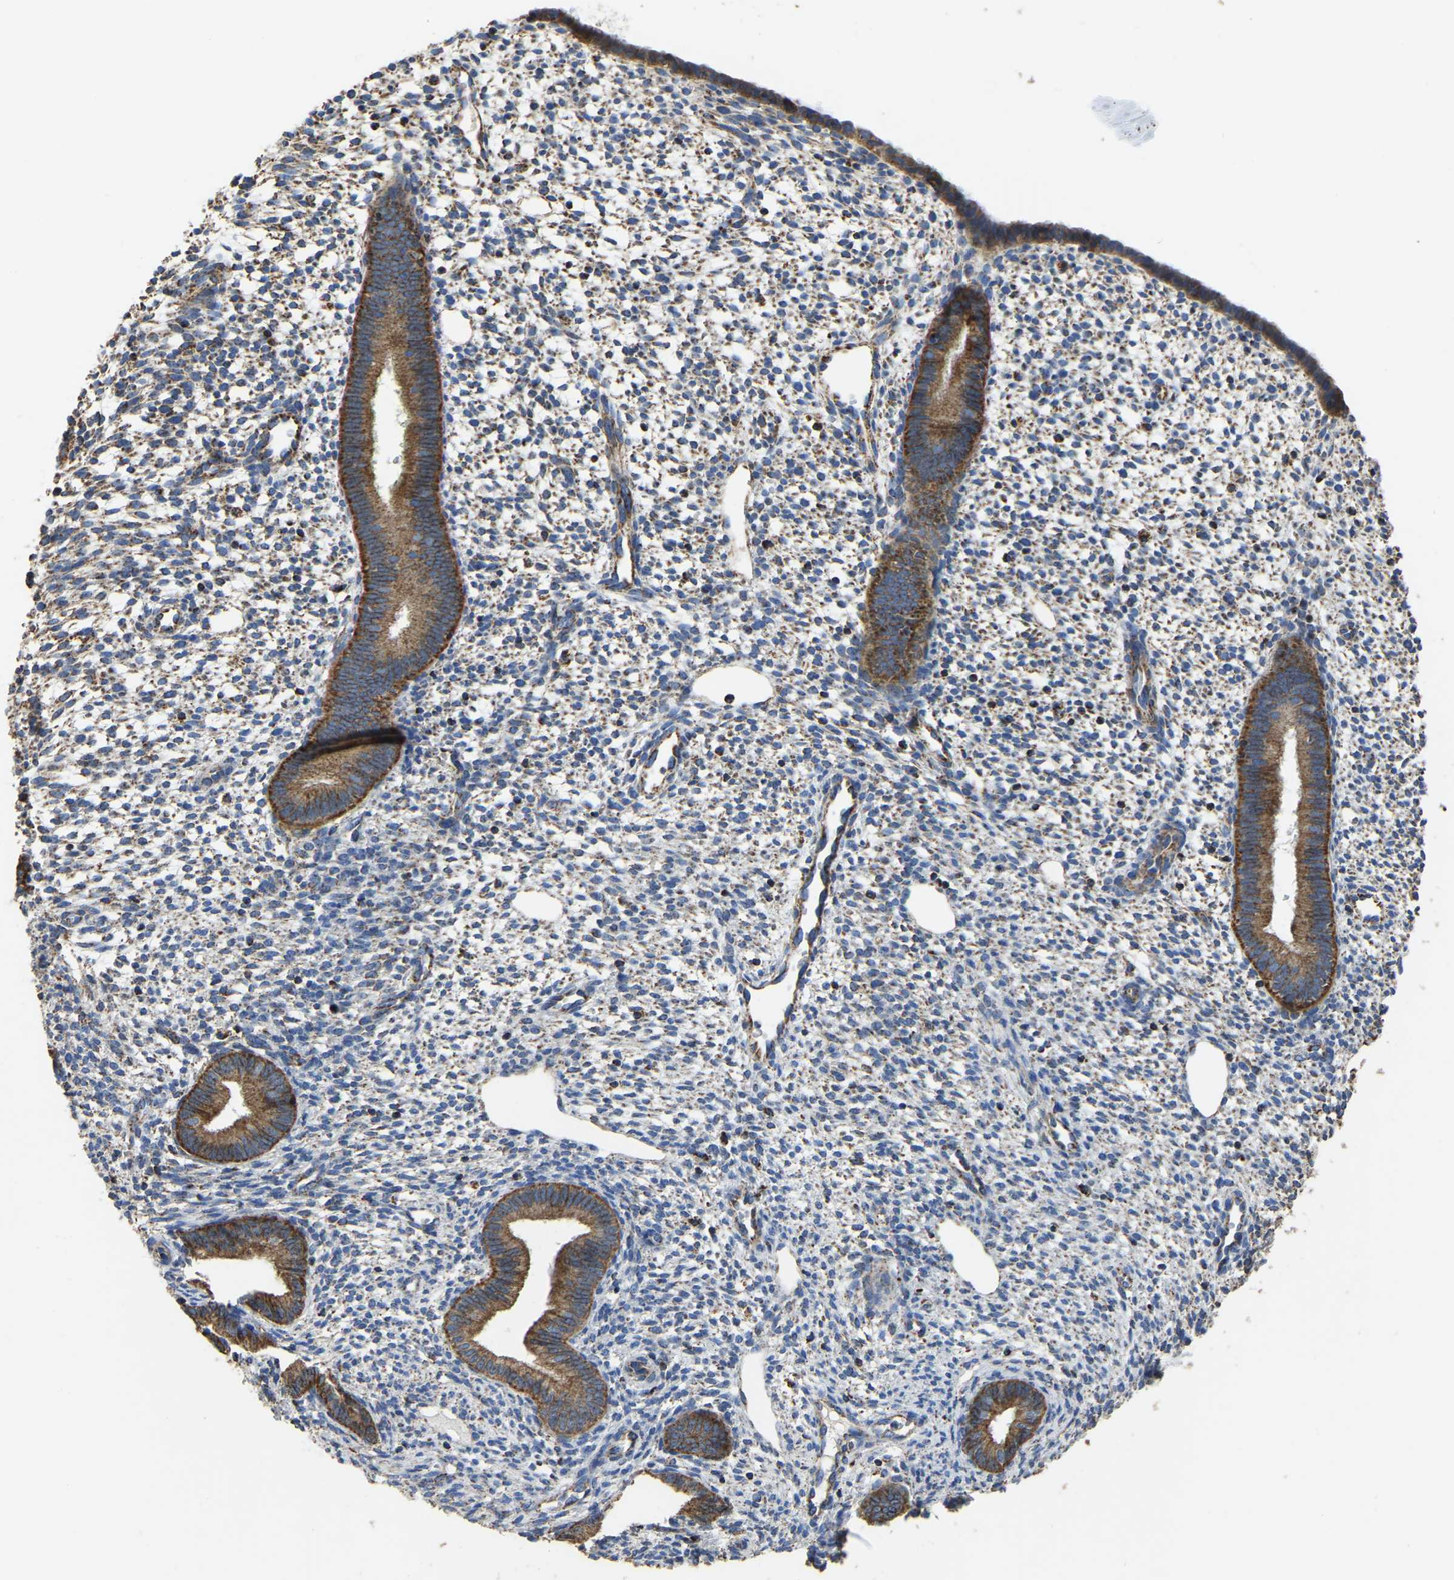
{"staining": {"intensity": "weak", "quantity": "25%-75%", "location": "cytoplasmic/membranous"}, "tissue": "endometrium", "cell_type": "Cells in endometrial stroma", "image_type": "normal", "snomed": [{"axis": "morphology", "description": "Normal tissue, NOS"}, {"axis": "topography", "description": "Endometrium"}], "caption": "Benign endometrium reveals weak cytoplasmic/membranous staining in approximately 25%-75% of cells in endometrial stroma, visualized by immunohistochemistry.", "gene": "ETFA", "patient": {"sex": "female", "age": 46}}